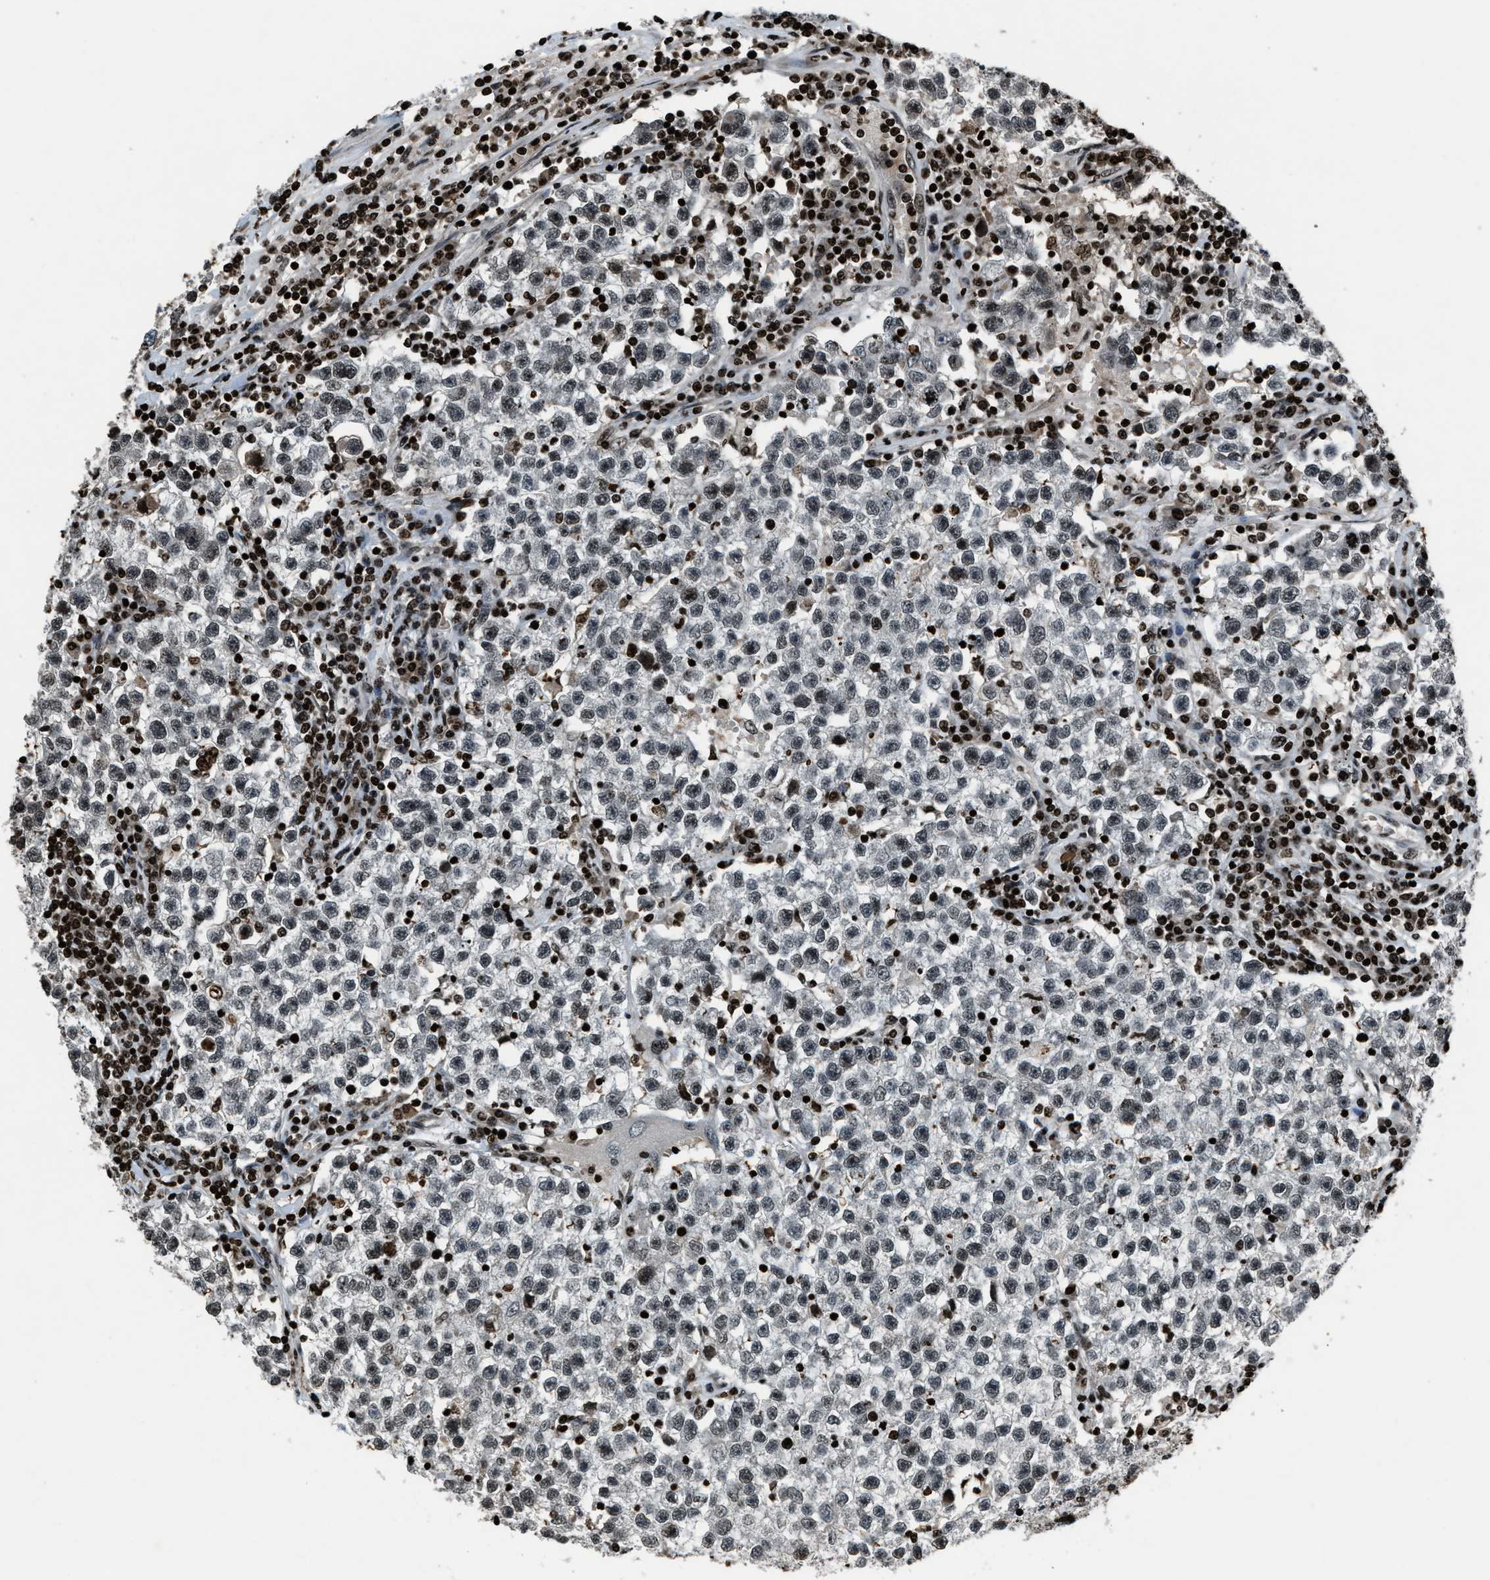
{"staining": {"intensity": "weak", "quantity": "25%-75%", "location": "nuclear"}, "tissue": "testis cancer", "cell_type": "Tumor cells", "image_type": "cancer", "snomed": [{"axis": "morphology", "description": "Seminoma, NOS"}, {"axis": "topography", "description": "Testis"}], "caption": "Weak nuclear positivity is appreciated in approximately 25%-75% of tumor cells in testis seminoma. (DAB (3,3'-diaminobenzidine) IHC, brown staining for protein, blue staining for nuclei).", "gene": "H4C1", "patient": {"sex": "male", "age": 22}}